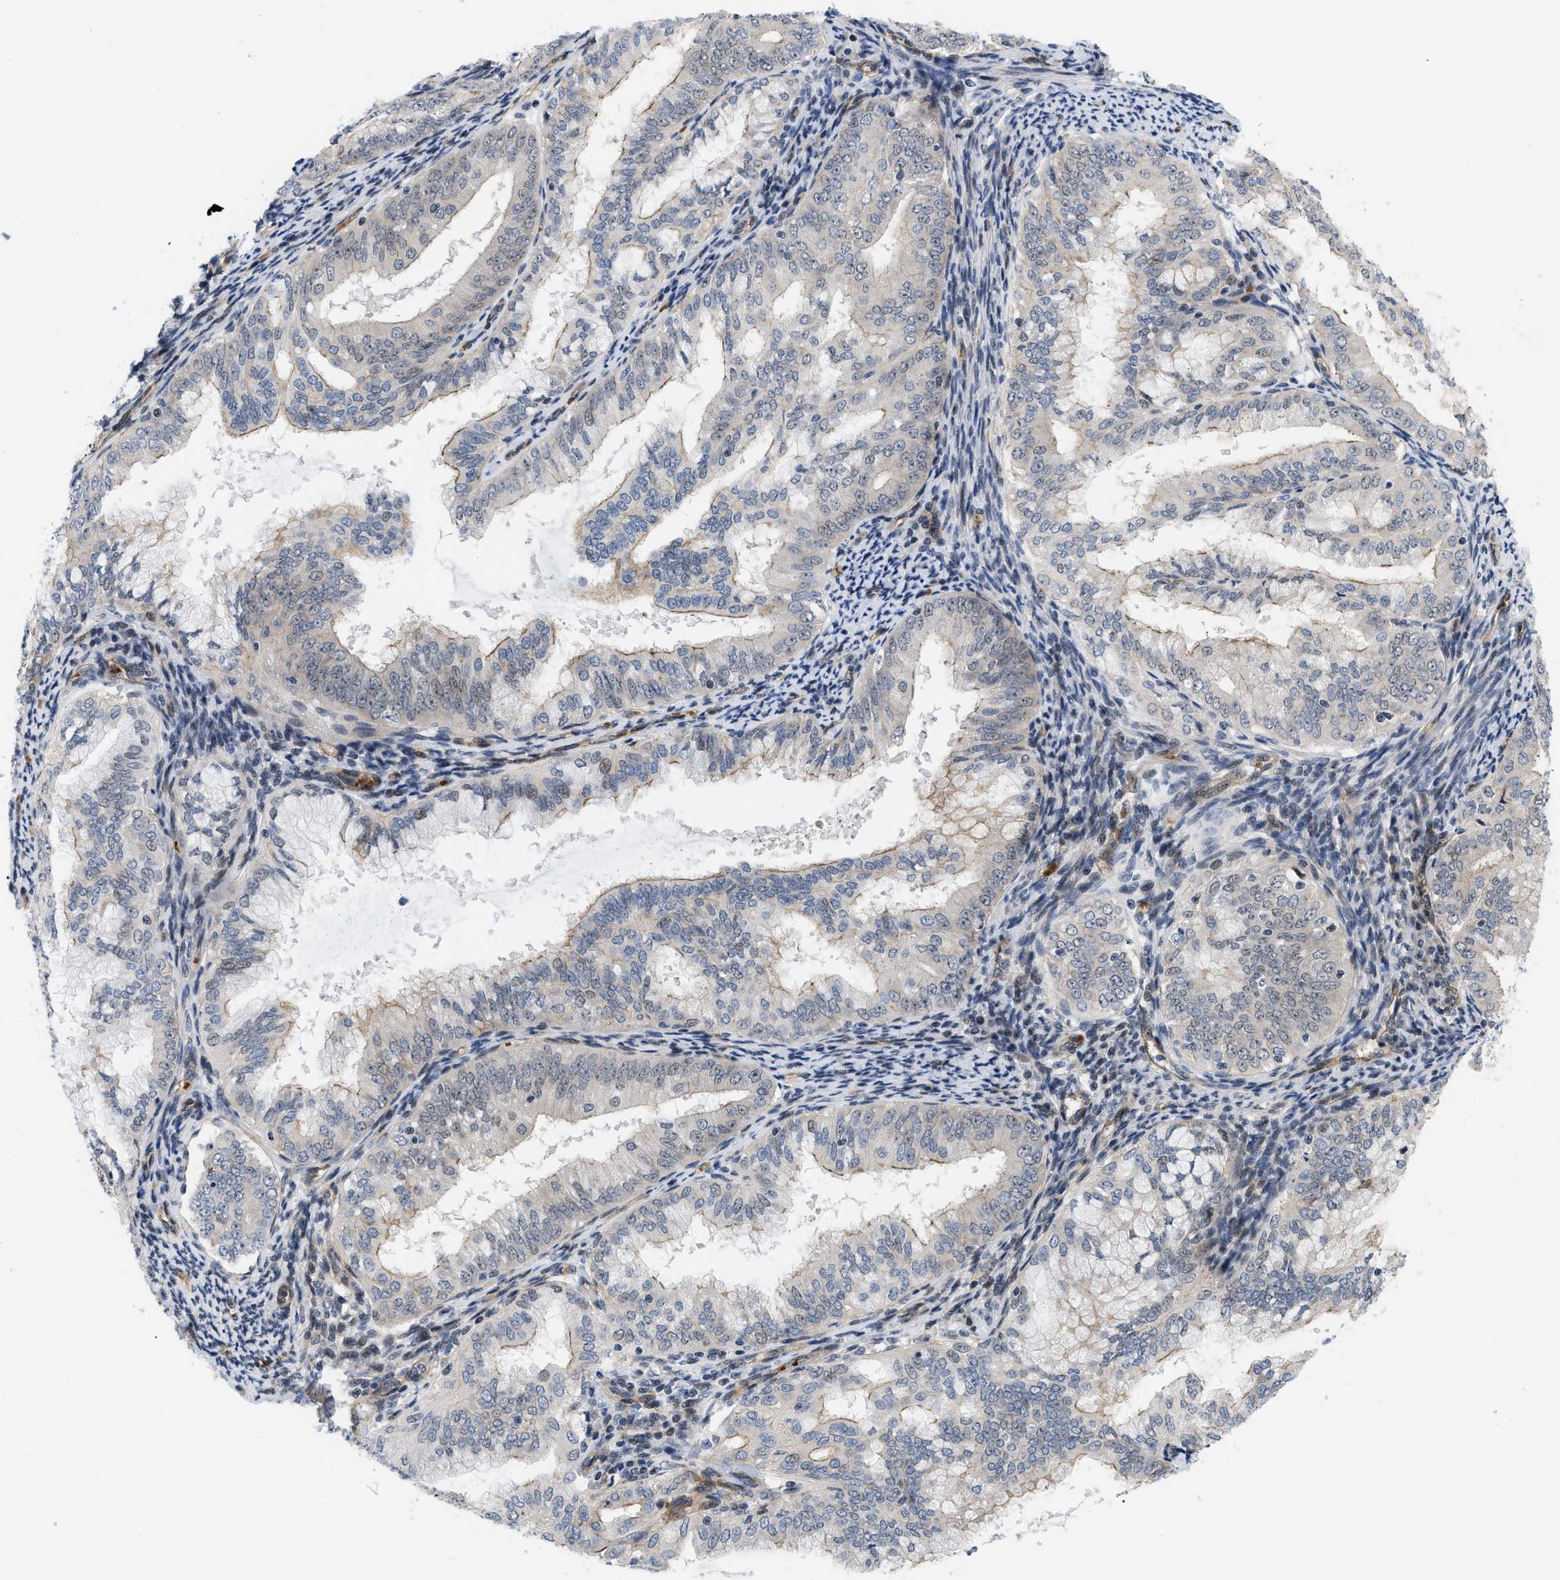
{"staining": {"intensity": "weak", "quantity": "<25%", "location": "cytoplasmic/membranous"}, "tissue": "endometrial cancer", "cell_type": "Tumor cells", "image_type": "cancer", "snomed": [{"axis": "morphology", "description": "Adenocarcinoma, NOS"}, {"axis": "topography", "description": "Endometrium"}], "caption": "This is an immunohistochemistry micrograph of human endometrial adenocarcinoma. There is no positivity in tumor cells.", "gene": "GPRASP2", "patient": {"sex": "female", "age": 63}}